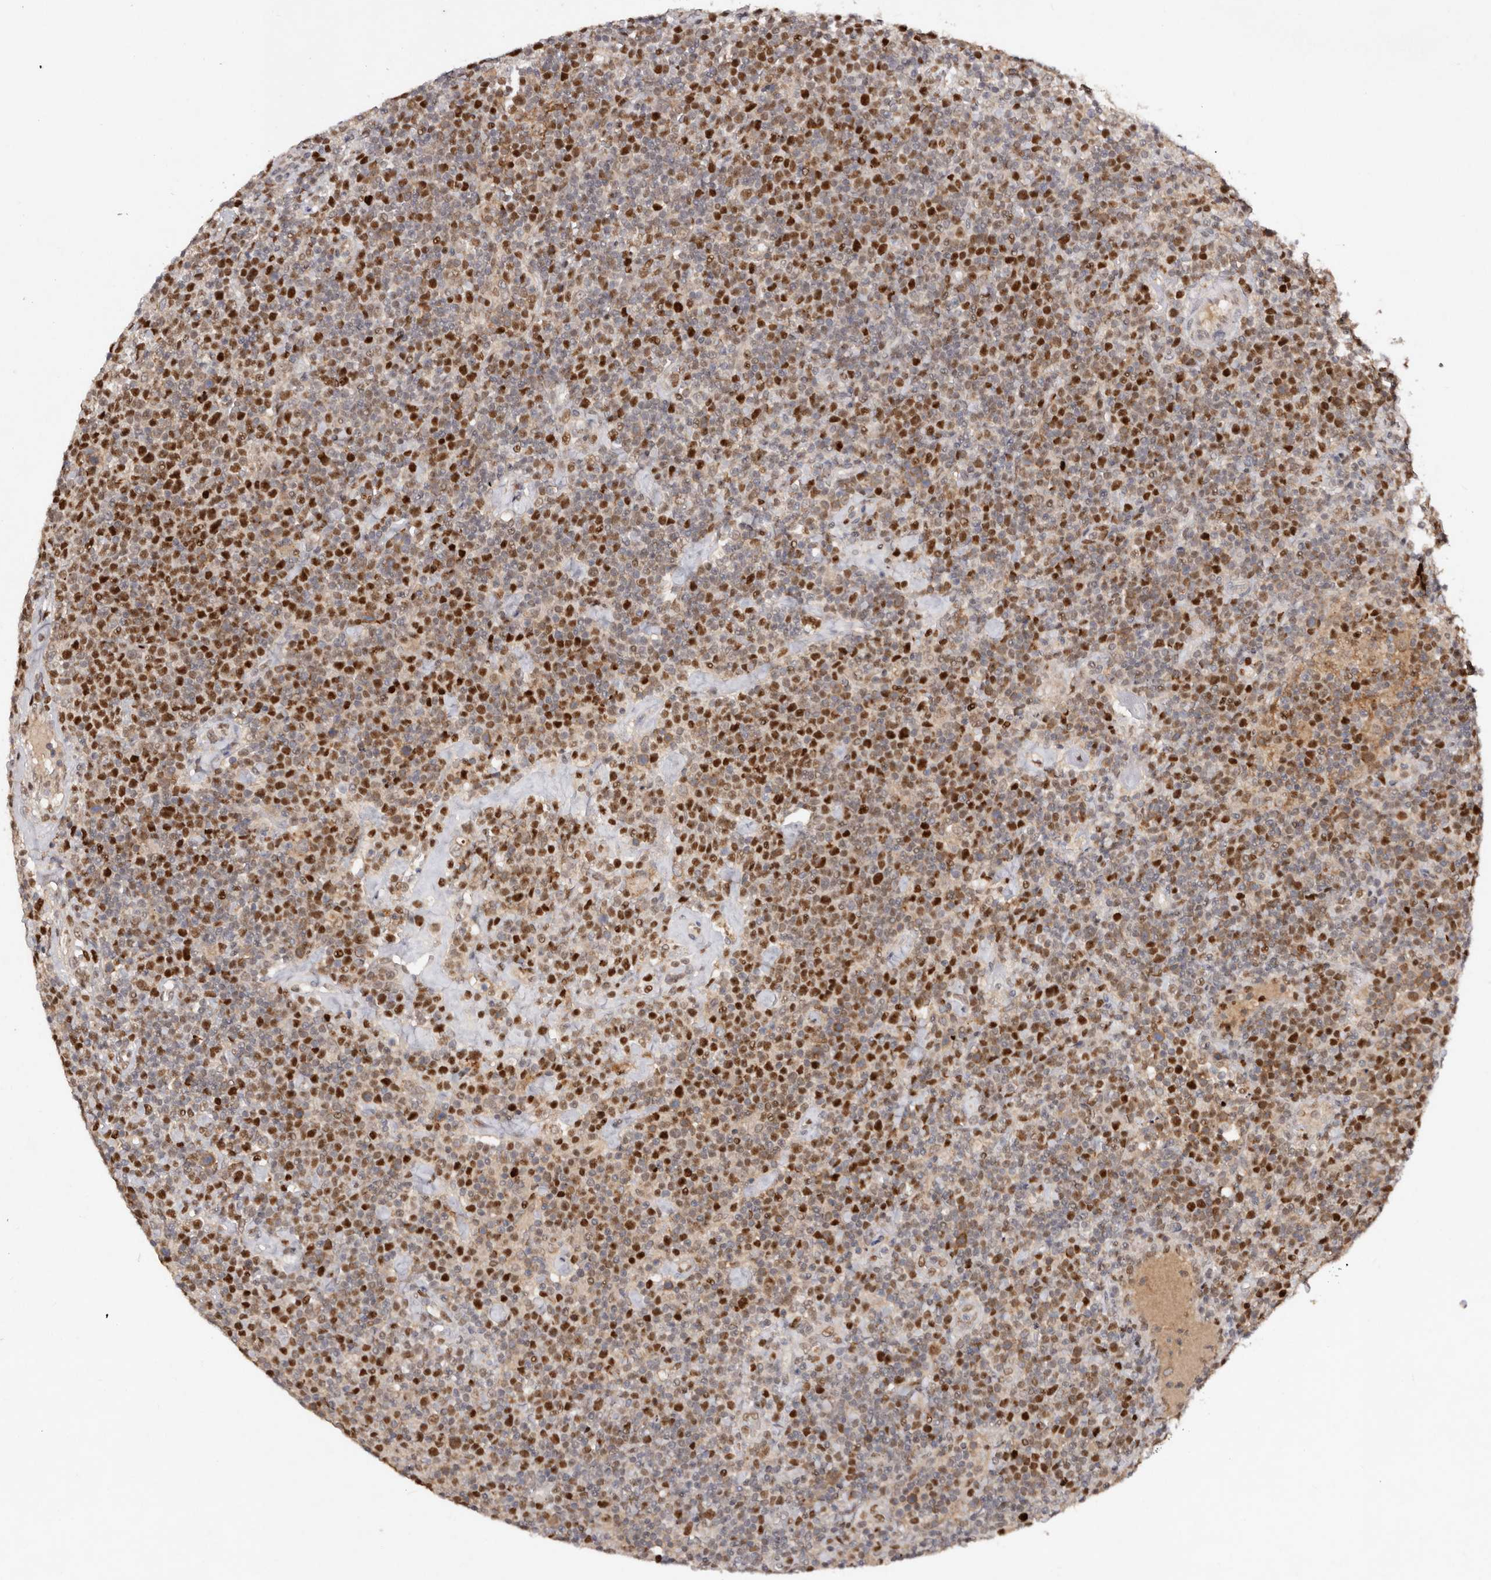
{"staining": {"intensity": "strong", "quantity": ">75%", "location": "nuclear"}, "tissue": "lymphoma", "cell_type": "Tumor cells", "image_type": "cancer", "snomed": [{"axis": "morphology", "description": "Malignant lymphoma, non-Hodgkin's type, High grade"}, {"axis": "topography", "description": "Lymph node"}], "caption": "This is an image of immunohistochemistry staining of lymphoma, which shows strong expression in the nuclear of tumor cells.", "gene": "KLF7", "patient": {"sex": "male", "age": 61}}